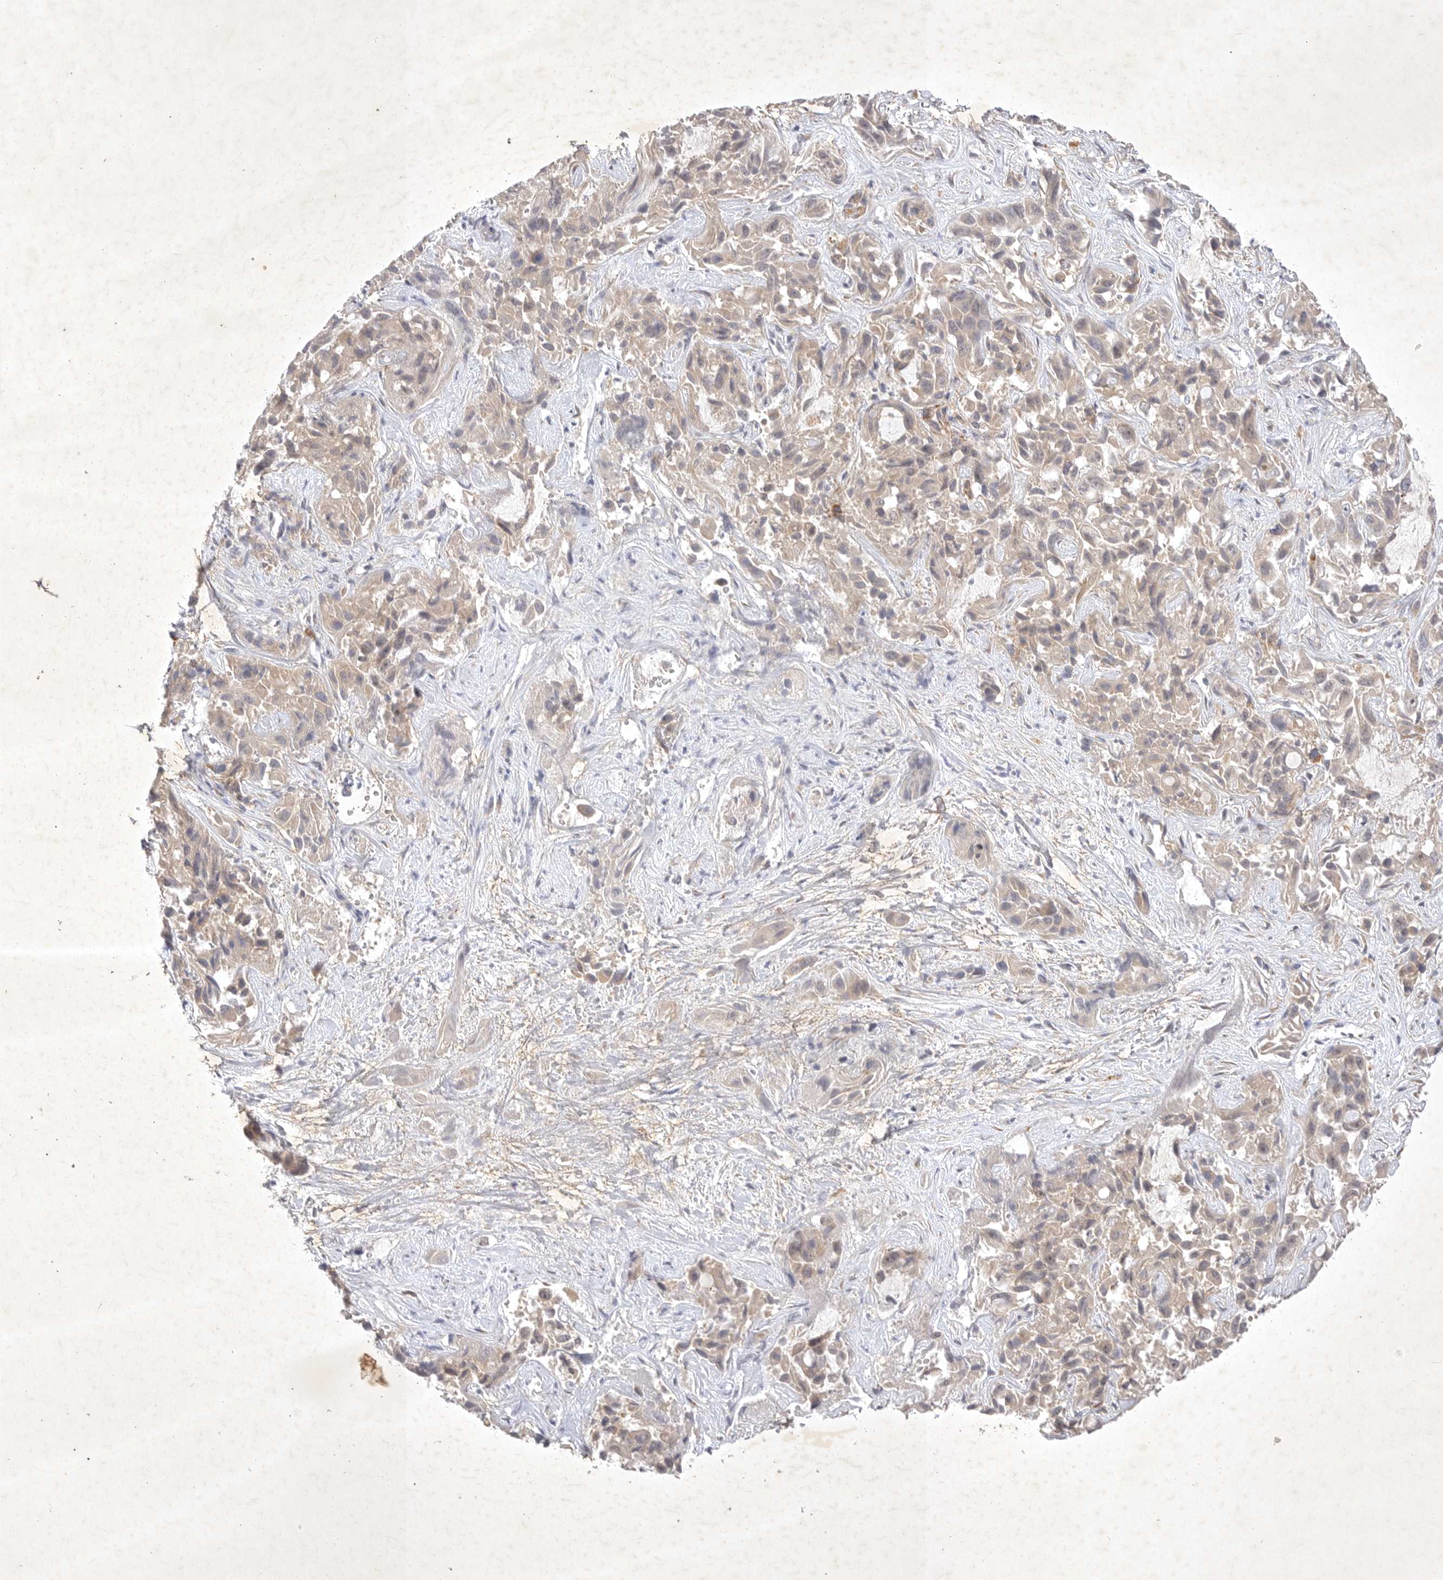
{"staining": {"intensity": "weak", "quantity": "<25%", "location": "cytoplasmic/membranous"}, "tissue": "liver cancer", "cell_type": "Tumor cells", "image_type": "cancer", "snomed": [{"axis": "morphology", "description": "Cholangiocarcinoma"}, {"axis": "topography", "description": "Liver"}], "caption": "Liver cholangiocarcinoma stained for a protein using immunohistochemistry (IHC) shows no expression tumor cells.", "gene": "PTPDC1", "patient": {"sex": "female", "age": 52}}